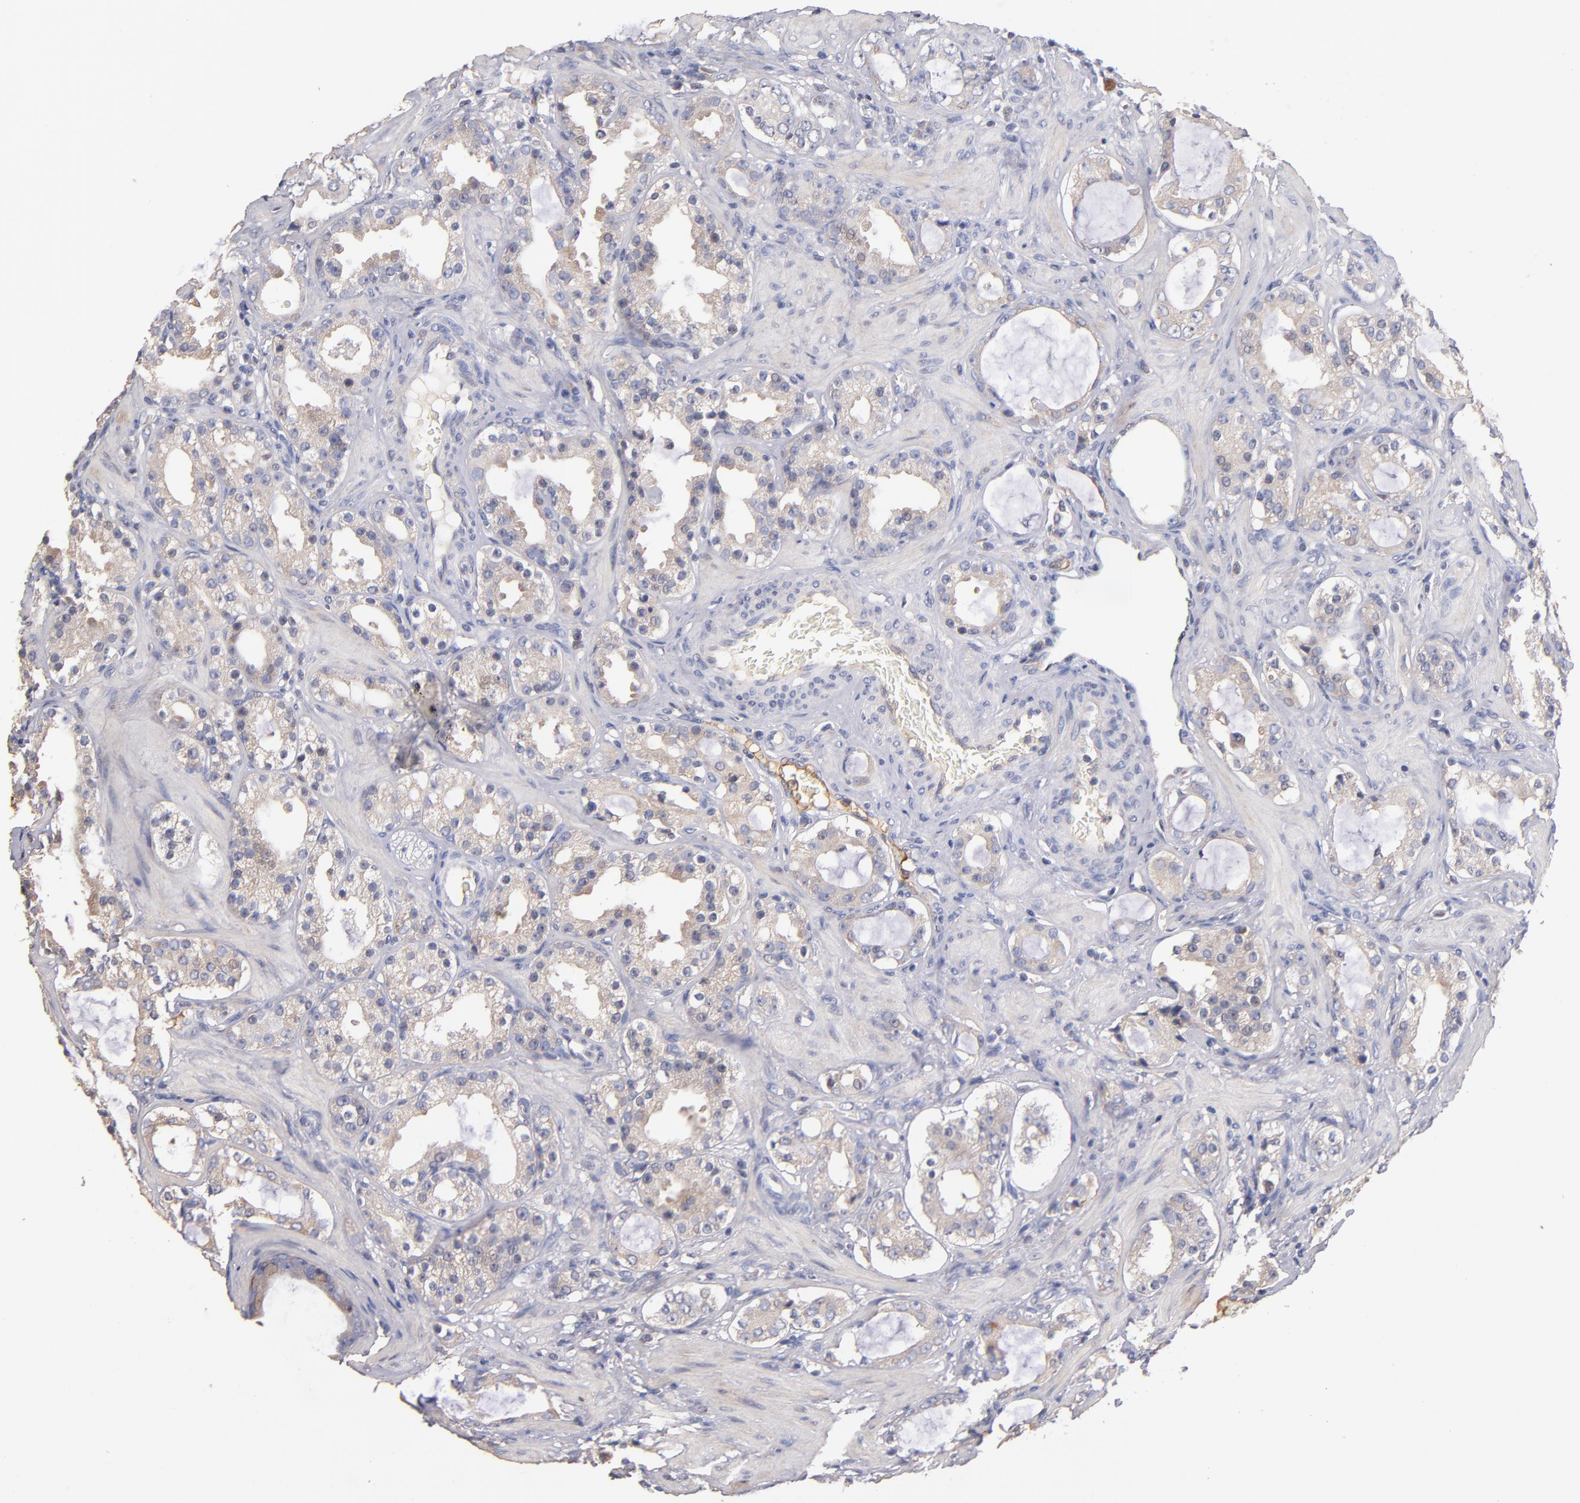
{"staining": {"intensity": "weak", "quantity": "<25%", "location": "cytoplasmic/membranous"}, "tissue": "prostate cancer", "cell_type": "Tumor cells", "image_type": "cancer", "snomed": [{"axis": "morphology", "description": "Adenocarcinoma, Medium grade"}, {"axis": "topography", "description": "Prostate"}], "caption": "Immunohistochemistry of human prostate medium-grade adenocarcinoma reveals no expression in tumor cells.", "gene": "DACT1", "patient": {"sex": "male", "age": 73}}